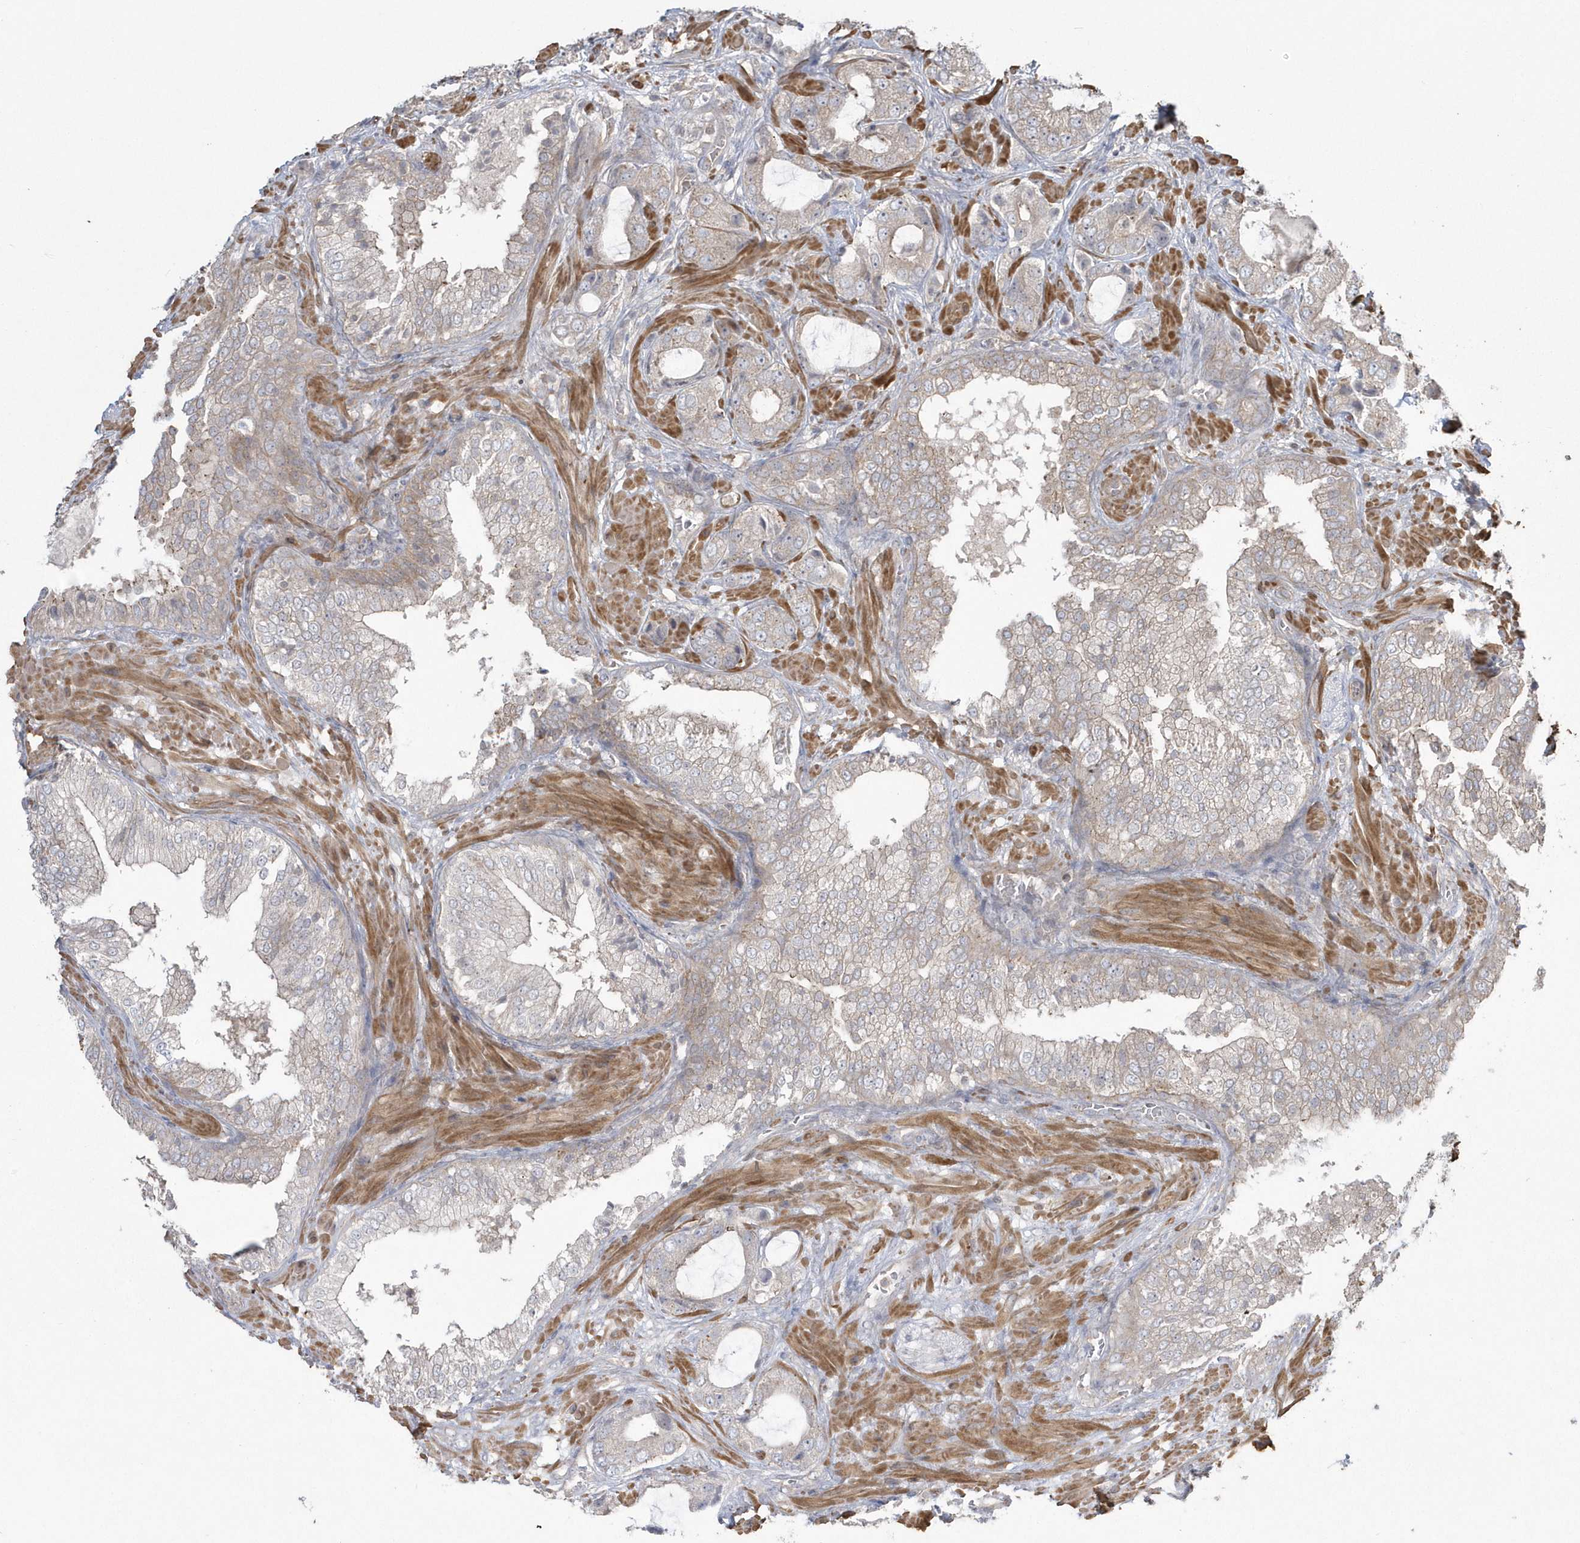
{"staining": {"intensity": "negative", "quantity": "none", "location": "none"}, "tissue": "prostate cancer", "cell_type": "Tumor cells", "image_type": "cancer", "snomed": [{"axis": "morphology", "description": "Normal tissue, NOS"}, {"axis": "morphology", "description": "Adenocarcinoma, High grade"}, {"axis": "topography", "description": "Prostate"}, {"axis": "topography", "description": "Peripheral nerve tissue"}], "caption": "Tumor cells are negative for protein expression in human prostate adenocarcinoma (high-grade).", "gene": "ARMC8", "patient": {"sex": "male", "age": 59}}